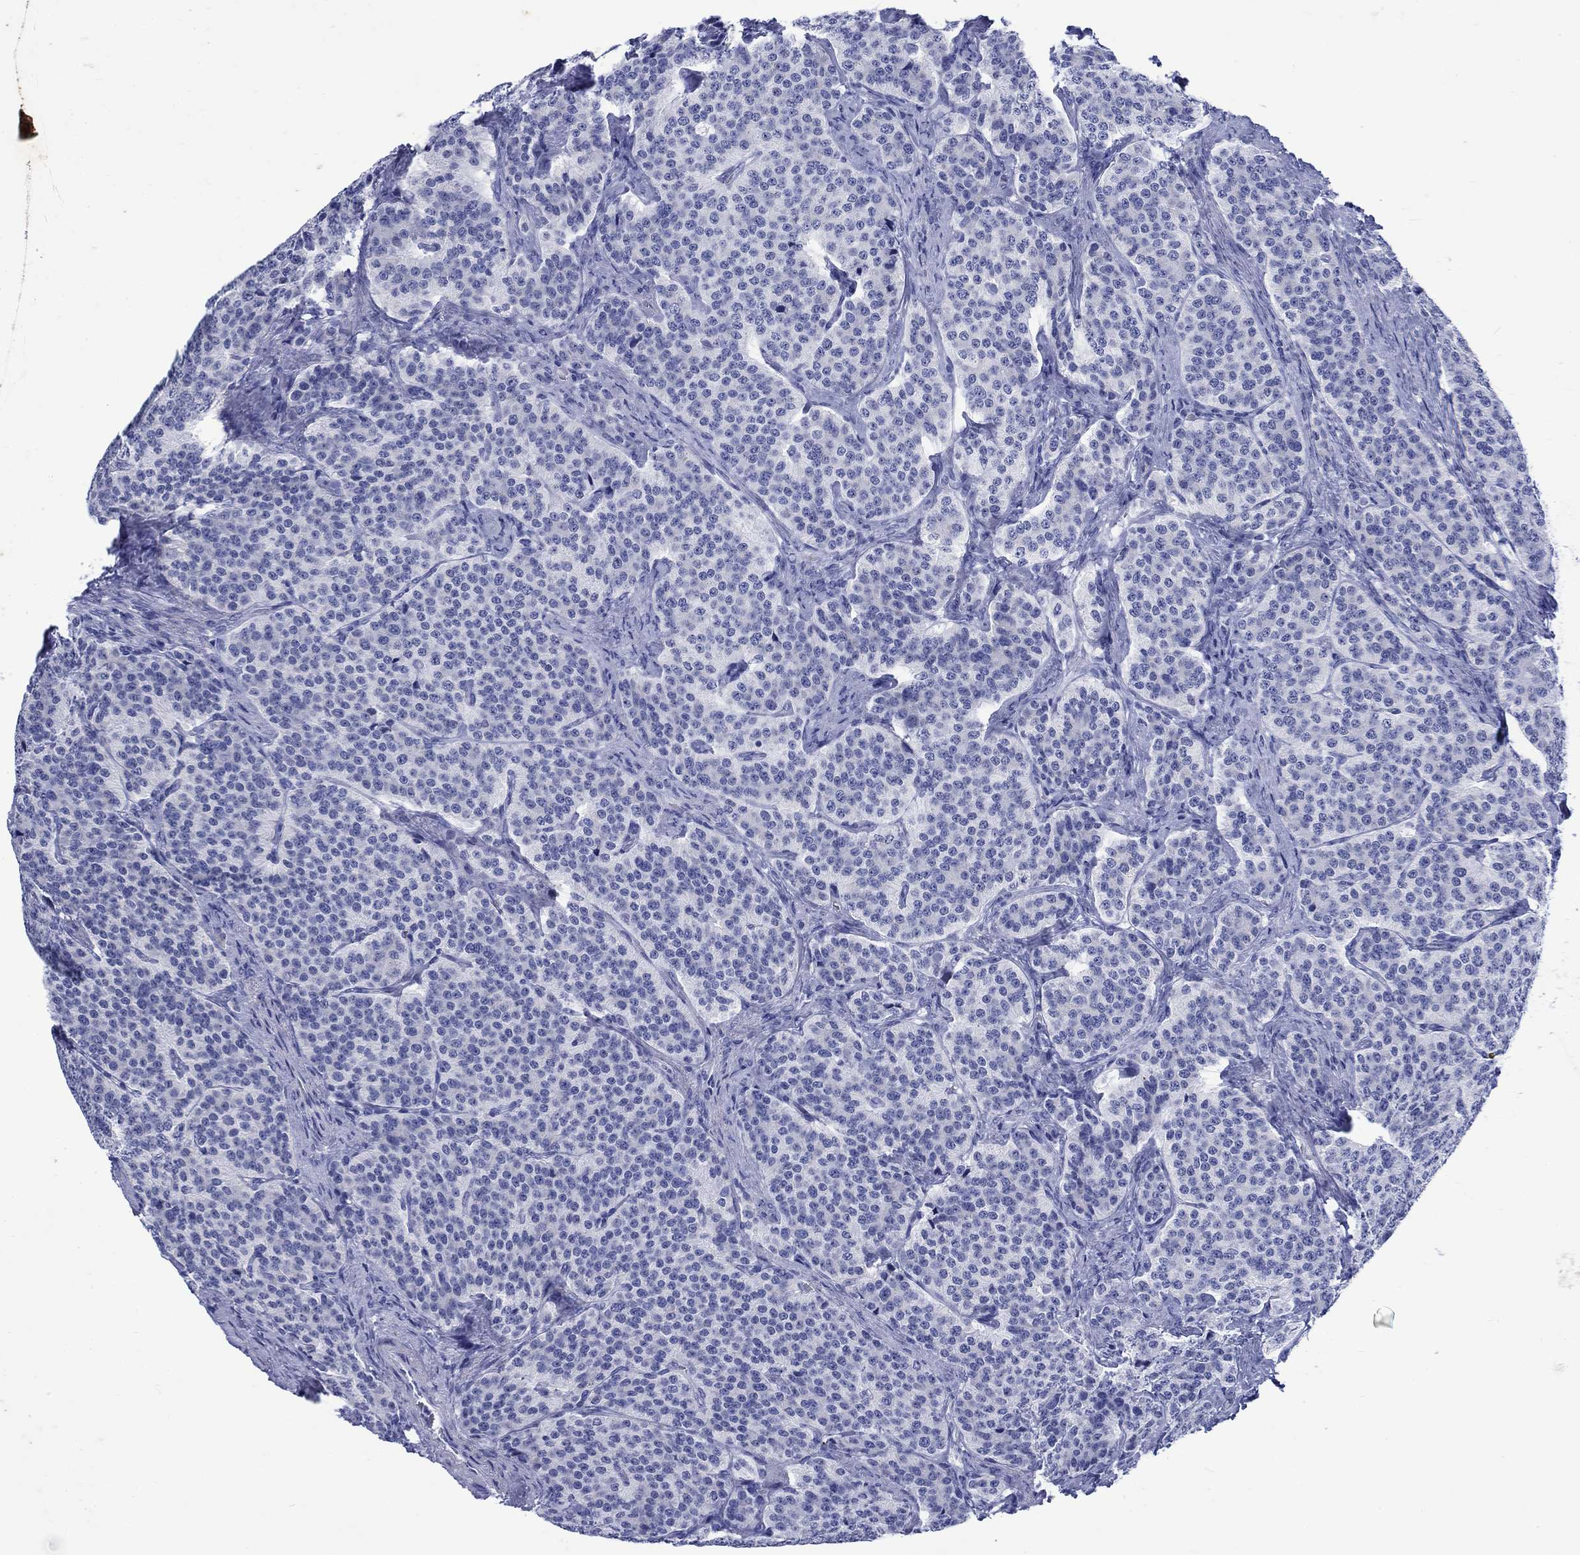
{"staining": {"intensity": "negative", "quantity": "none", "location": "none"}, "tissue": "carcinoid", "cell_type": "Tumor cells", "image_type": "cancer", "snomed": [{"axis": "morphology", "description": "Carcinoid, malignant, NOS"}, {"axis": "topography", "description": "Small intestine"}], "caption": "IHC photomicrograph of human carcinoid stained for a protein (brown), which reveals no expression in tumor cells.", "gene": "KRT76", "patient": {"sex": "female", "age": 58}}